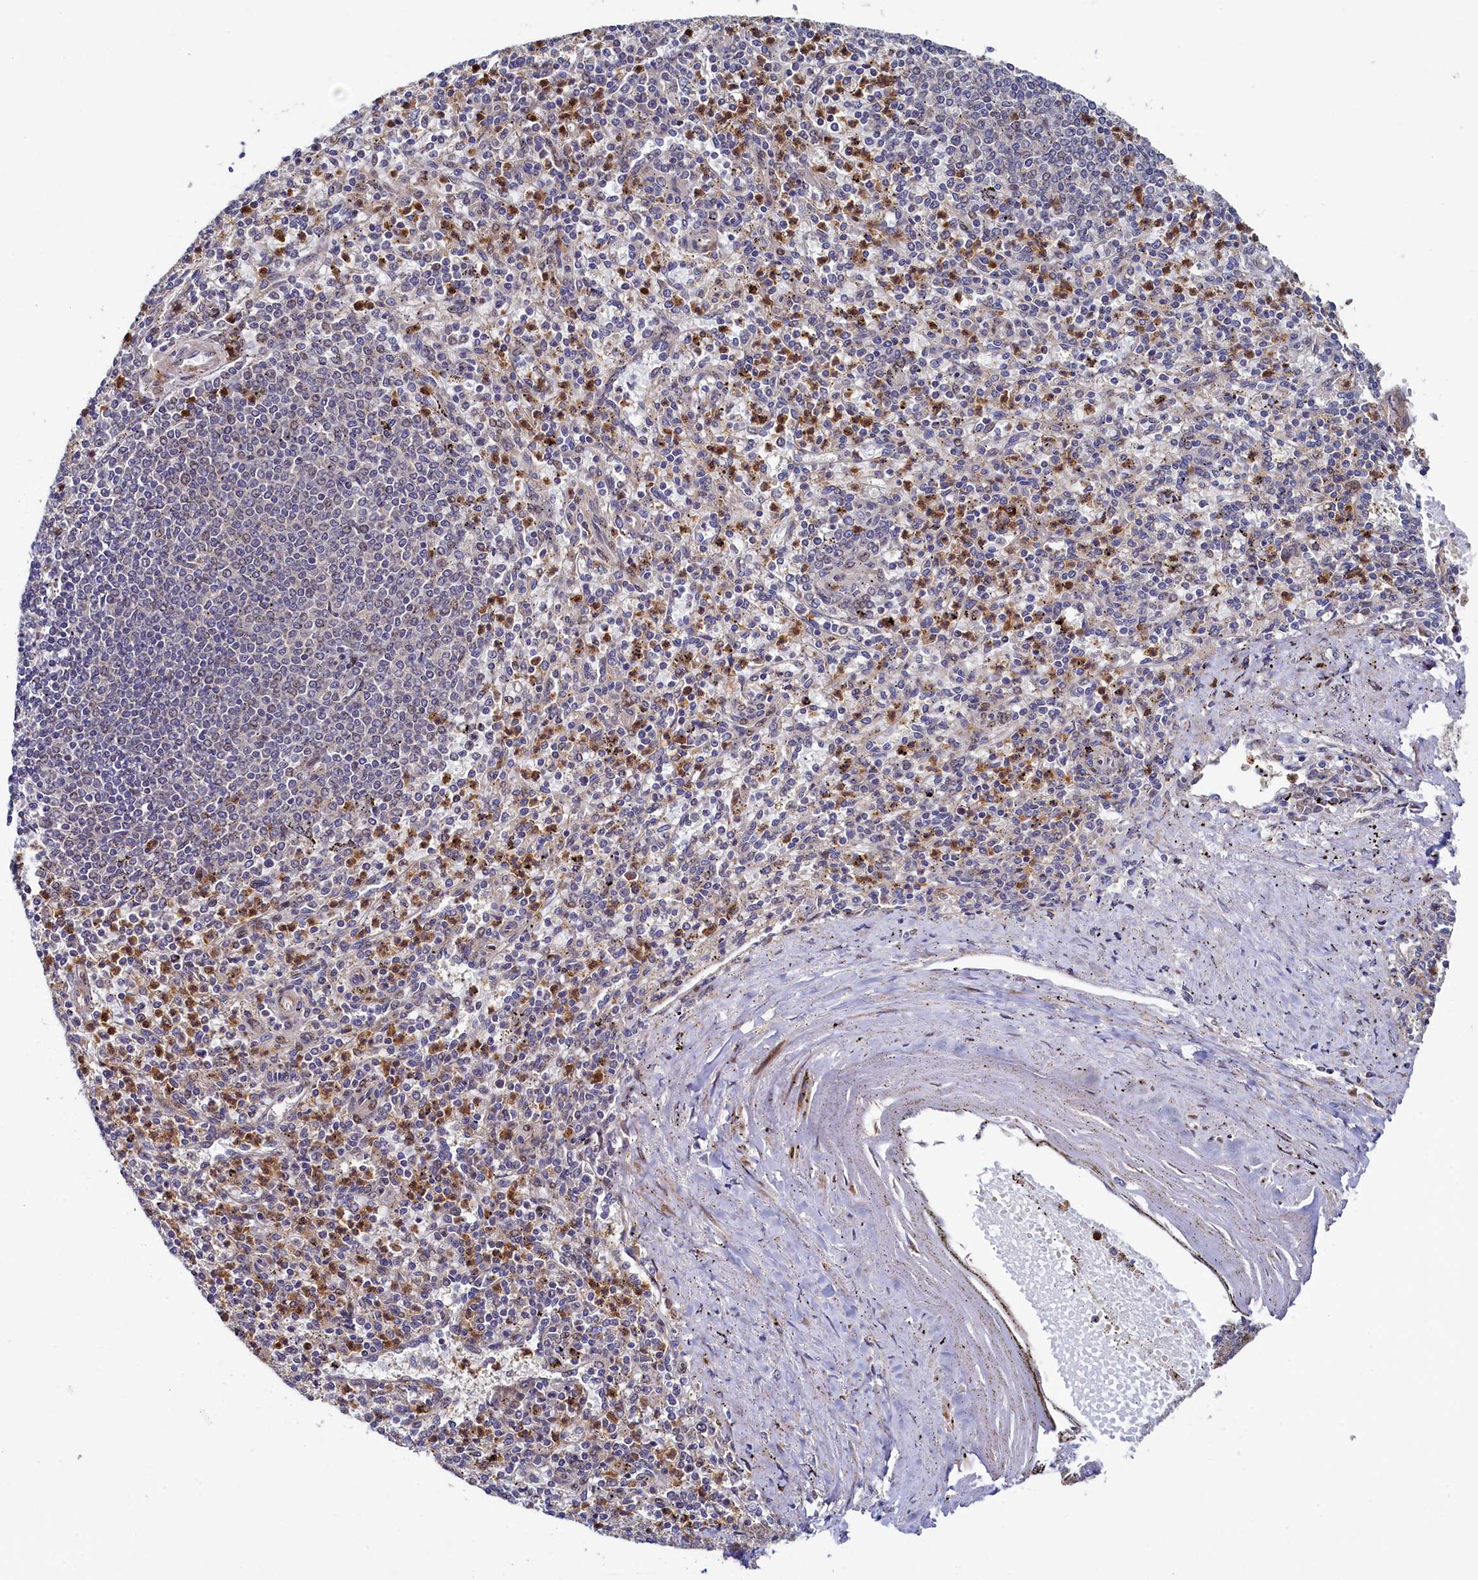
{"staining": {"intensity": "moderate", "quantity": "<25%", "location": "cytoplasmic/membranous"}, "tissue": "spleen", "cell_type": "Cells in red pulp", "image_type": "normal", "snomed": [{"axis": "morphology", "description": "Normal tissue, NOS"}, {"axis": "topography", "description": "Spleen"}], "caption": "Immunohistochemistry (IHC) staining of unremarkable spleen, which reveals low levels of moderate cytoplasmic/membranous staining in about <25% of cells in red pulp indicating moderate cytoplasmic/membranous protein positivity. The staining was performed using DAB (brown) for protein detection and nuclei were counterstained in hematoxylin (blue).", "gene": "PIK3C3", "patient": {"sex": "male", "age": 72}}